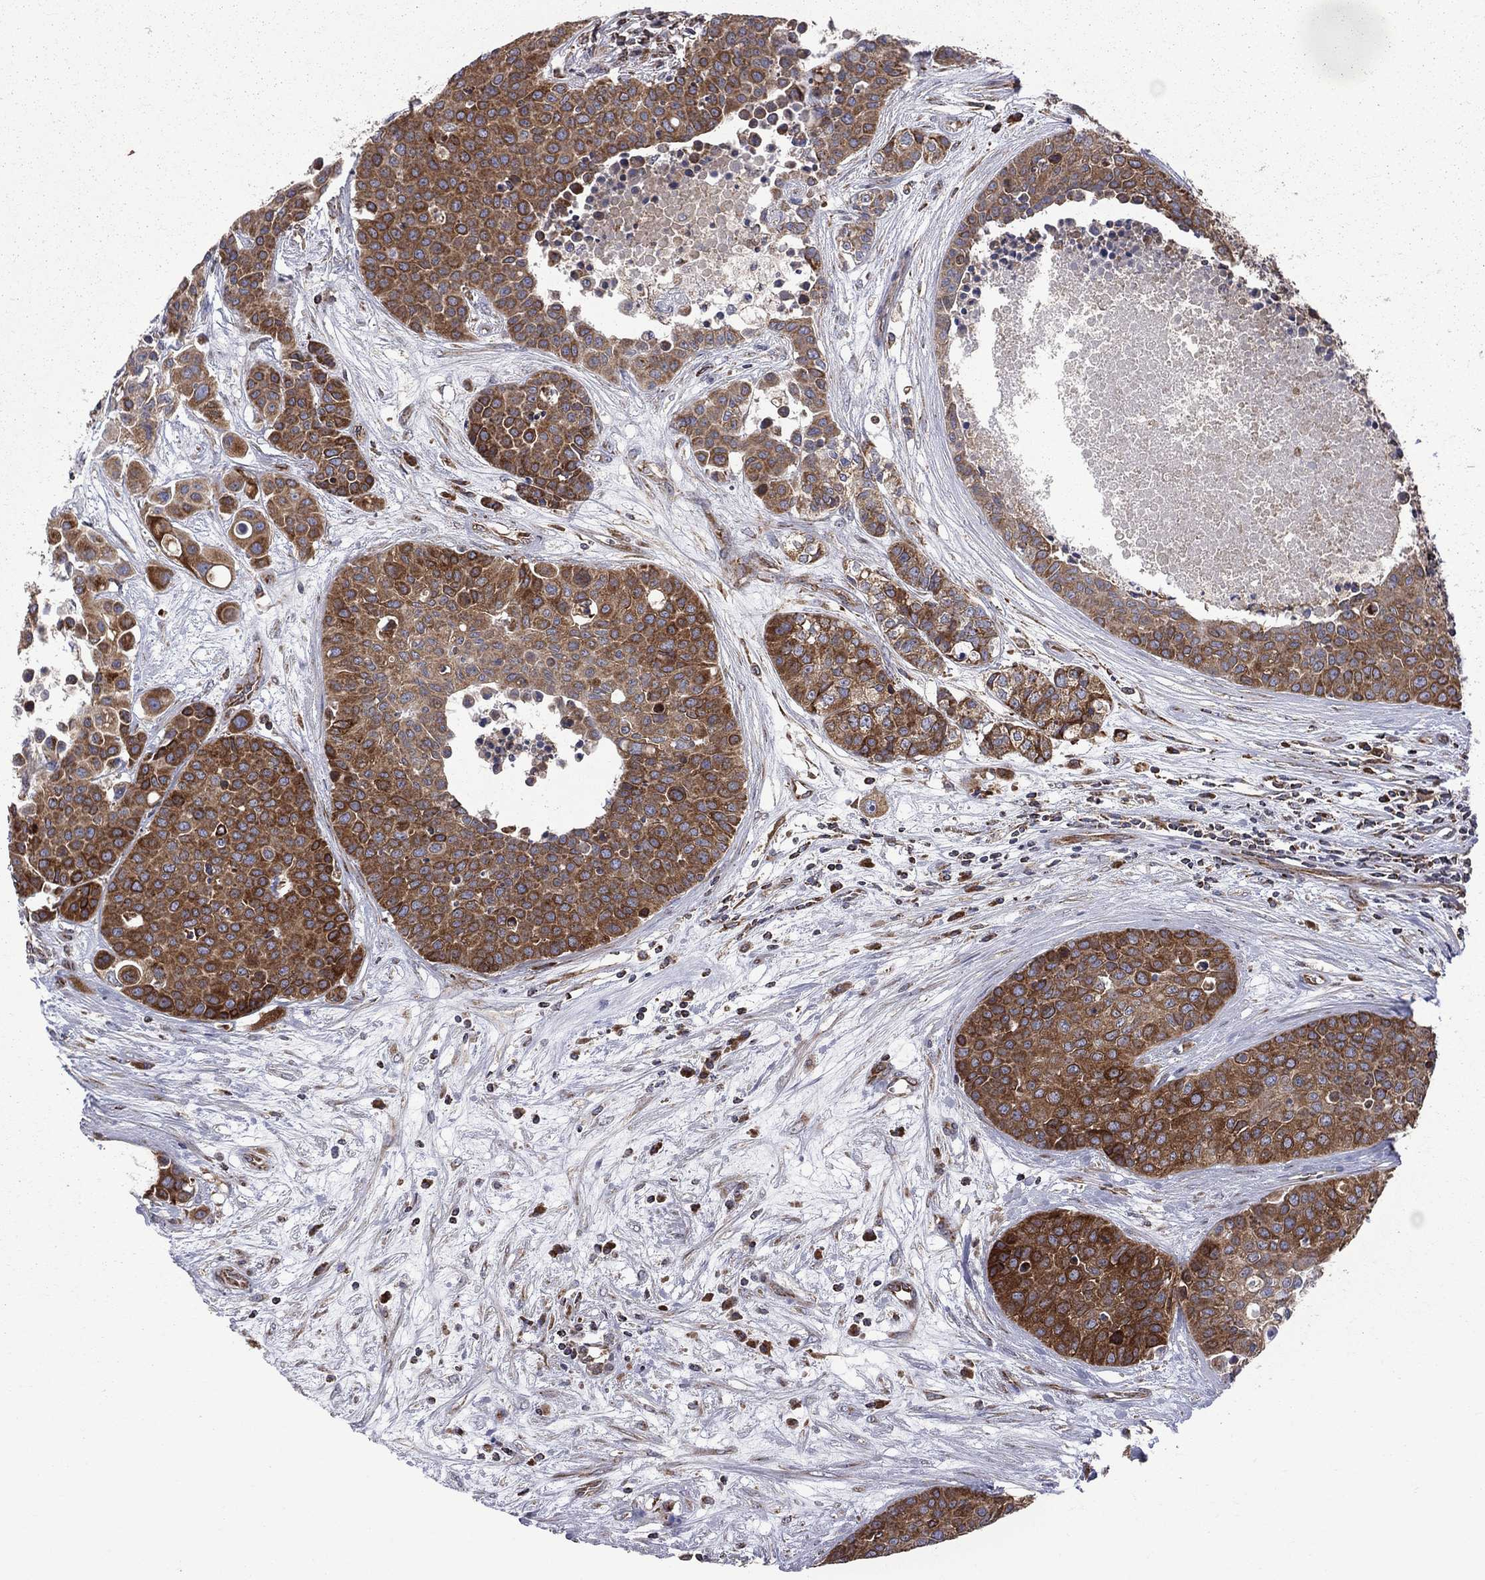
{"staining": {"intensity": "strong", "quantity": "25%-75%", "location": "cytoplasmic/membranous"}, "tissue": "carcinoid", "cell_type": "Tumor cells", "image_type": "cancer", "snomed": [{"axis": "morphology", "description": "Carcinoid, malignant, NOS"}, {"axis": "topography", "description": "Colon"}], "caption": "Carcinoid was stained to show a protein in brown. There is high levels of strong cytoplasmic/membranous expression in about 25%-75% of tumor cells.", "gene": "CLPTM1", "patient": {"sex": "male", "age": 81}}